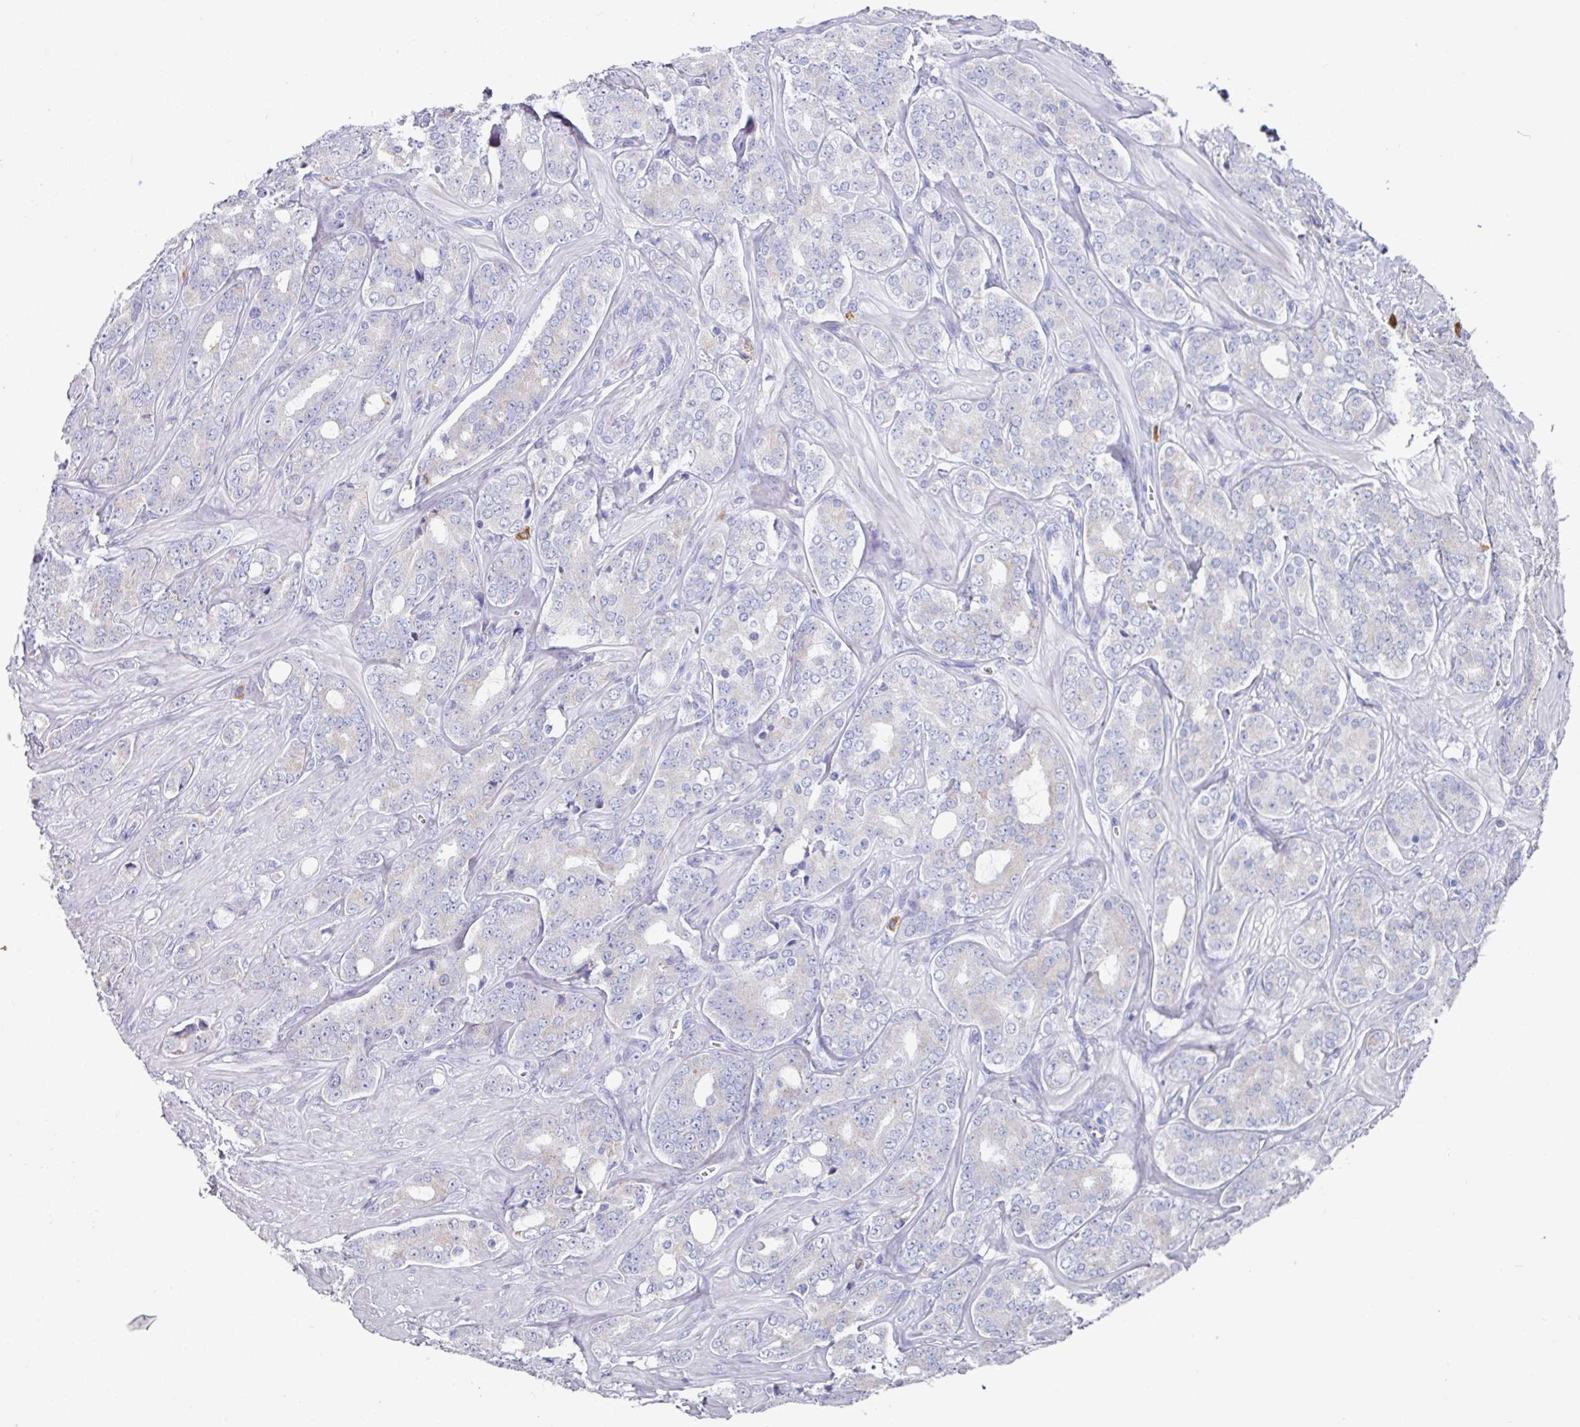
{"staining": {"intensity": "negative", "quantity": "none", "location": "none"}, "tissue": "prostate cancer", "cell_type": "Tumor cells", "image_type": "cancer", "snomed": [{"axis": "morphology", "description": "Adenocarcinoma, High grade"}, {"axis": "topography", "description": "Prostate"}], "caption": "High magnification brightfield microscopy of prostate cancer (high-grade adenocarcinoma) stained with DAB (3,3'-diaminobenzidine) (brown) and counterstained with hematoxylin (blue): tumor cells show no significant staining.", "gene": "SETBP1", "patient": {"sex": "male", "age": 62}}